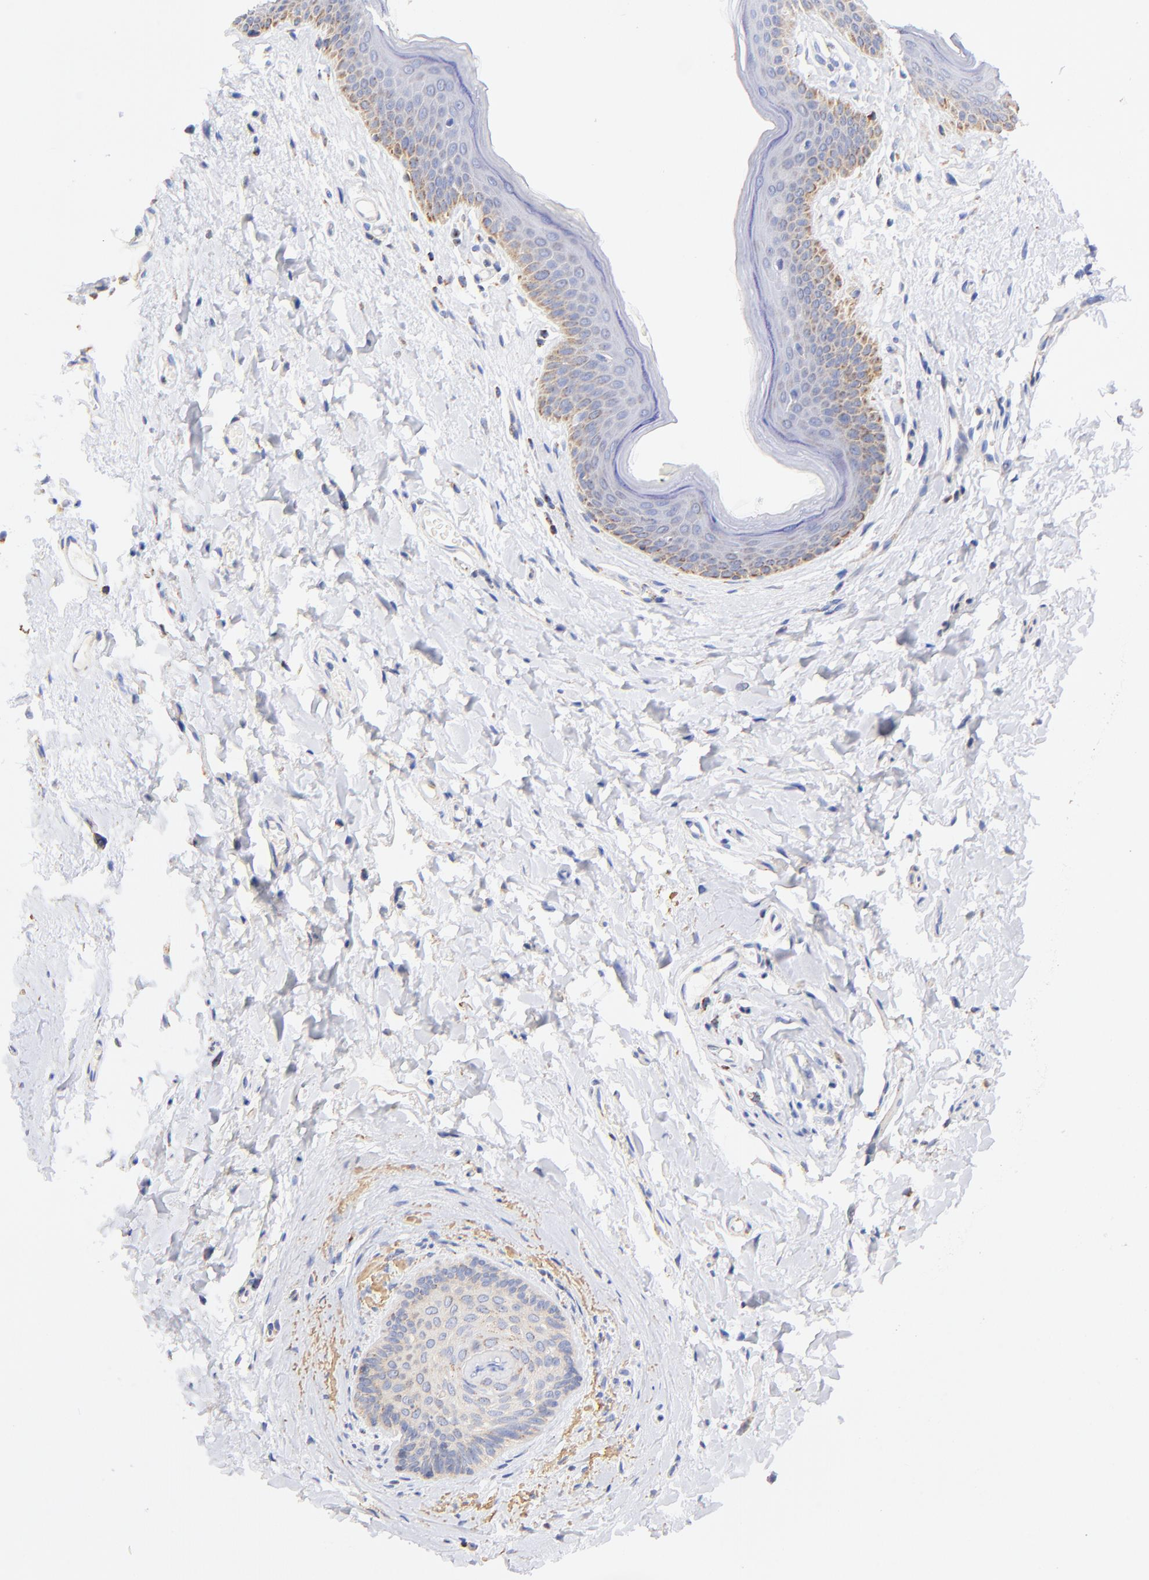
{"staining": {"intensity": "moderate", "quantity": "25%-75%", "location": "cytoplasmic/membranous"}, "tissue": "skin", "cell_type": "Epidermal cells", "image_type": "normal", "snomed": [{"axis": "morphology", "description": "Normal tissue, NOS"}, {"axis": "morphology", "description": "Inflammation, NOS"}, {"axis": "topography", "description": "Vulva"}], "caption": "Normal skin reveals moderate cytoplasmic/membranous expression in approximately 25%-75% of epidermal cells, visualized by immunohistochemistry.", "gene": "ATP5F1D", "patient": {"sex": "female", "age": 84}}